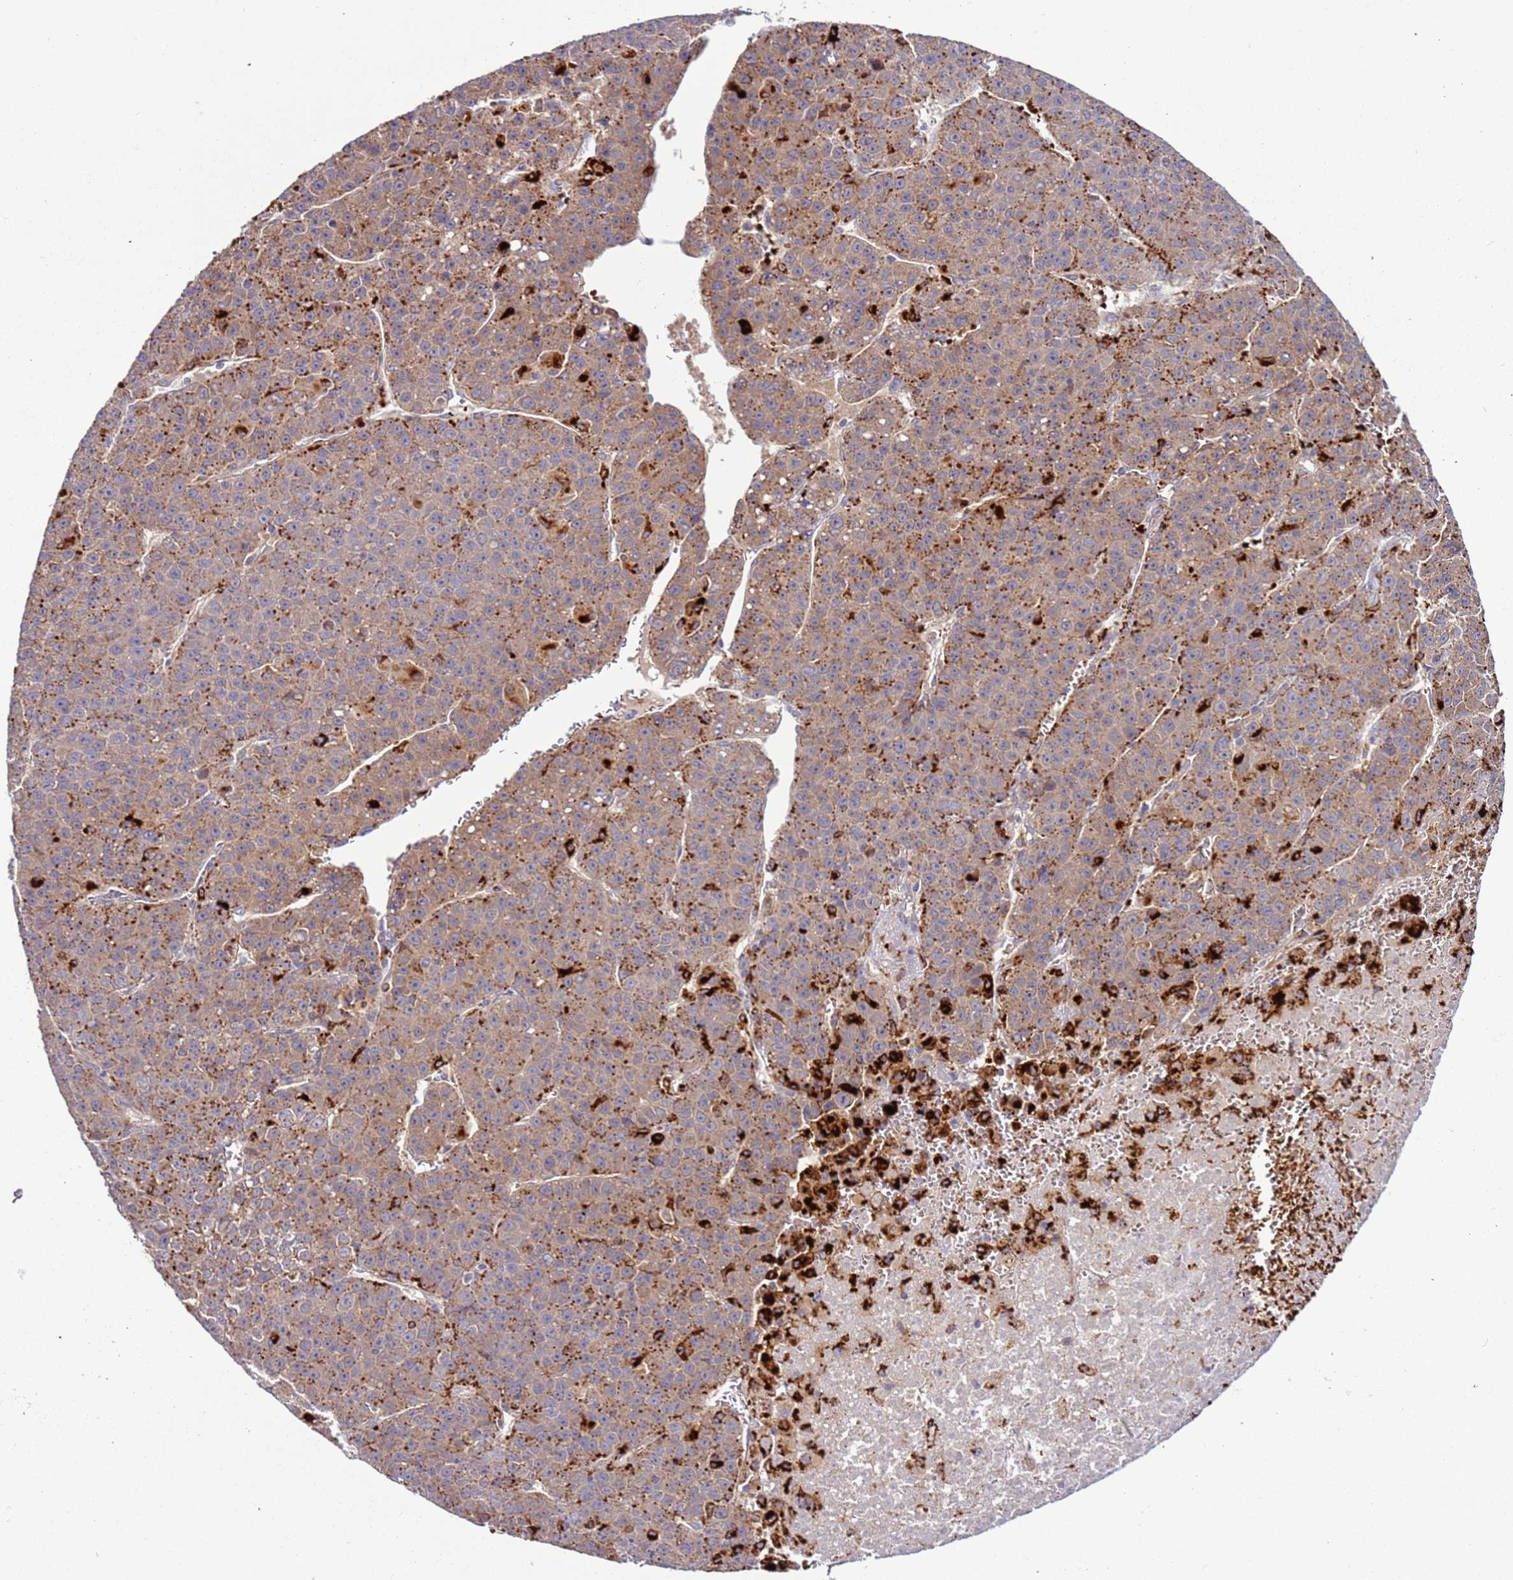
{"staining": {"intensity": "moderate", "quantity": ">75%", "location": "cytoplasmic/membranous"}, "tissue": "liver cancer", "cell_type": "Tumor cells", "image_type": "cancer", "snomed": [{"axis": "morphology", "description": "Carcinoma, Hepatocellular, NOS"}, {"axis": "topography", "description": "Liver"}], "caption": "Immunohistochemistry (IHC) (DAB) staining of human liver hepatocellular carcinoma shows moderate cytoplasmic/membranous protein staining in approximately >75% of tumor cells.", "gene": "VPS36", "patient": {"sex": "female", "age": 53}}